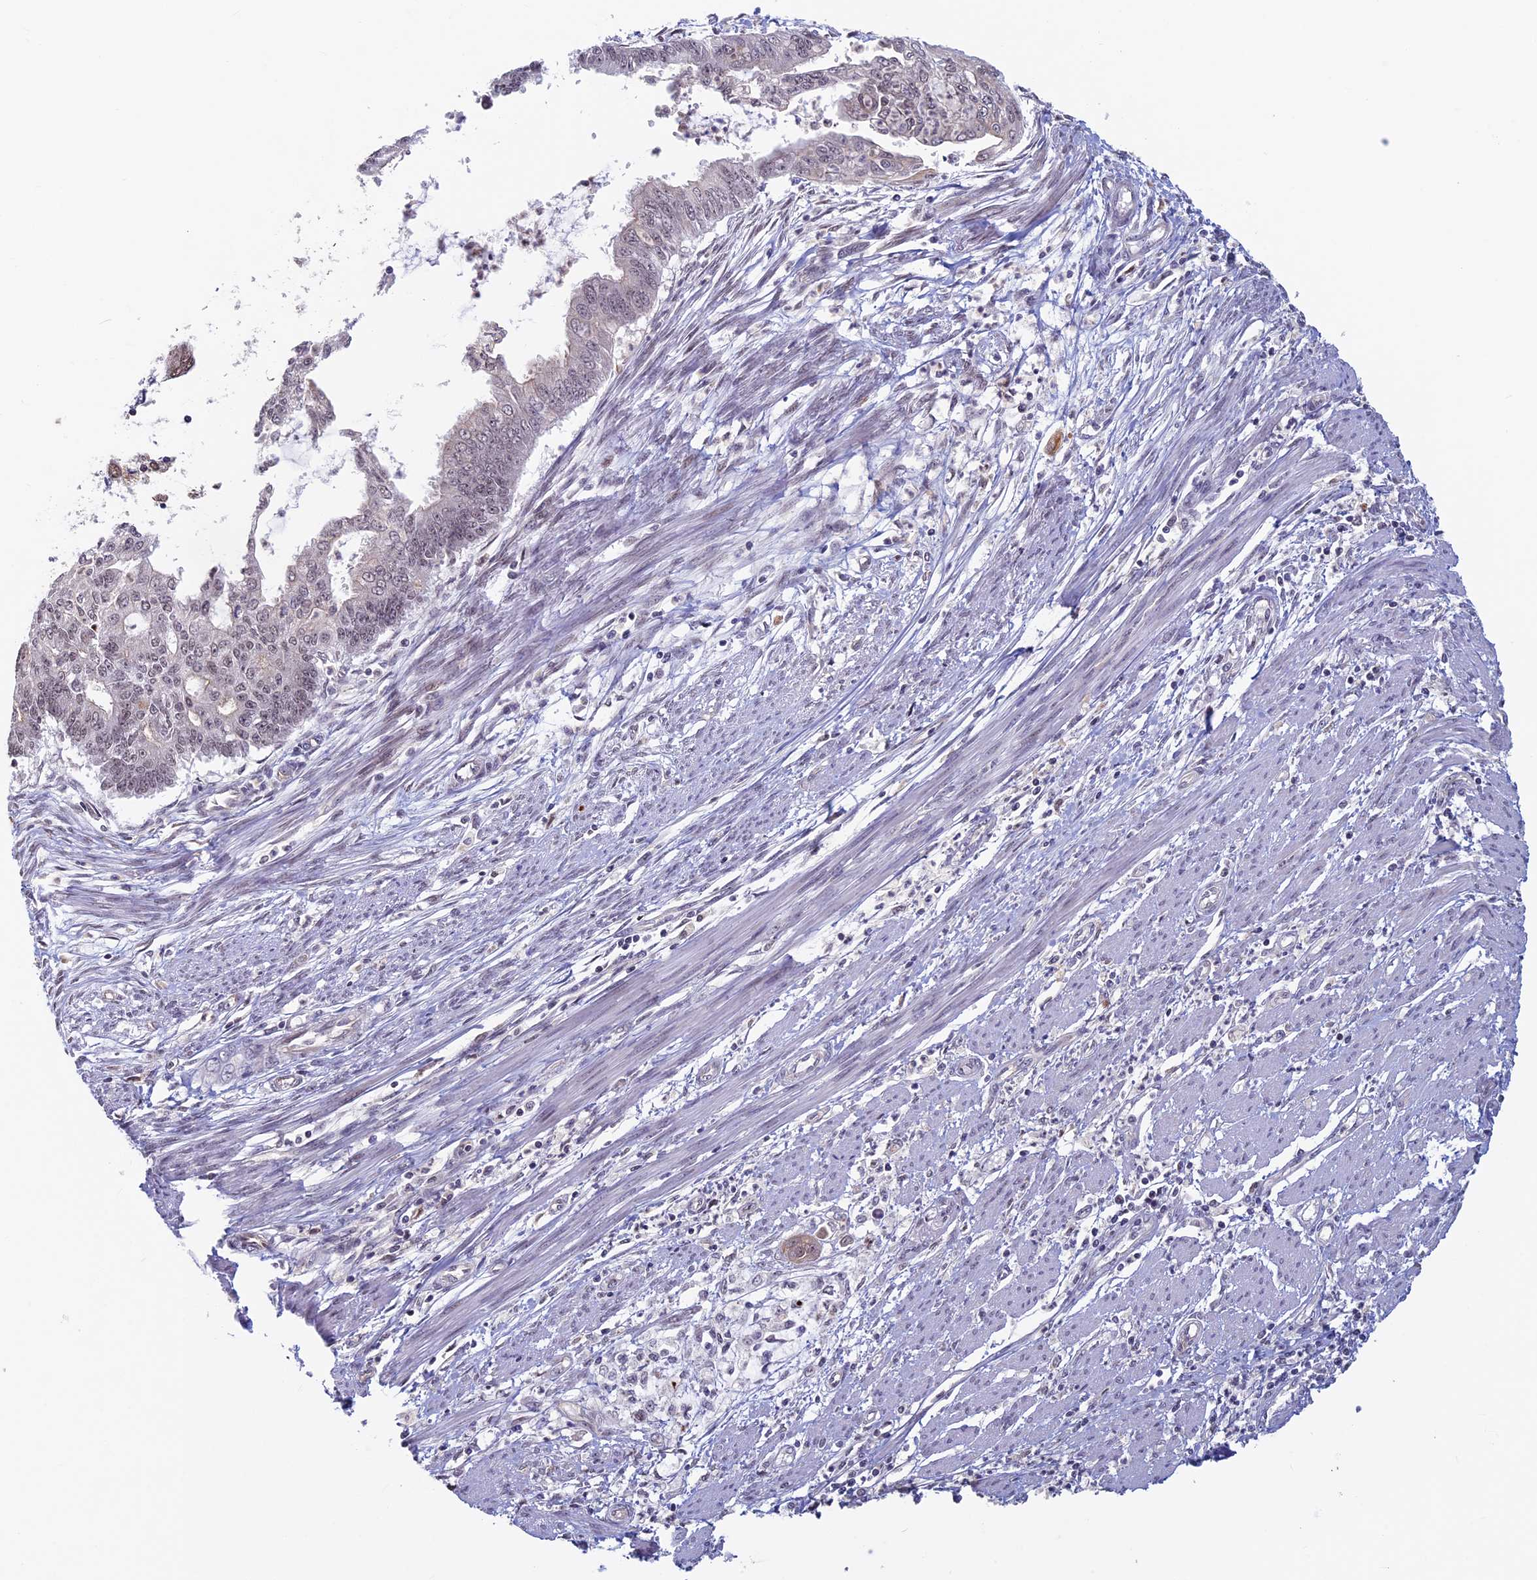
{"staining": {"intensity": "weak", "quantity": "25%-75%", "location": "nuclear"}, "tissue": "endometrial cancer", "cell_type": "Tumor cells", "image_type": "cancer", "snomed": [{"axis": "morphology", "description": "Adenocarcinoma, NOS"}, {"axis": "topography", "description": "Endometrium"}], "caption": "This is a histology image of IHC staining of endometrial adenocarcinoma, which shows weak expression in the nuclear of tumor cells.", "gene": "SPIRE1", "patient": {"sex": "female", "age": 73}}